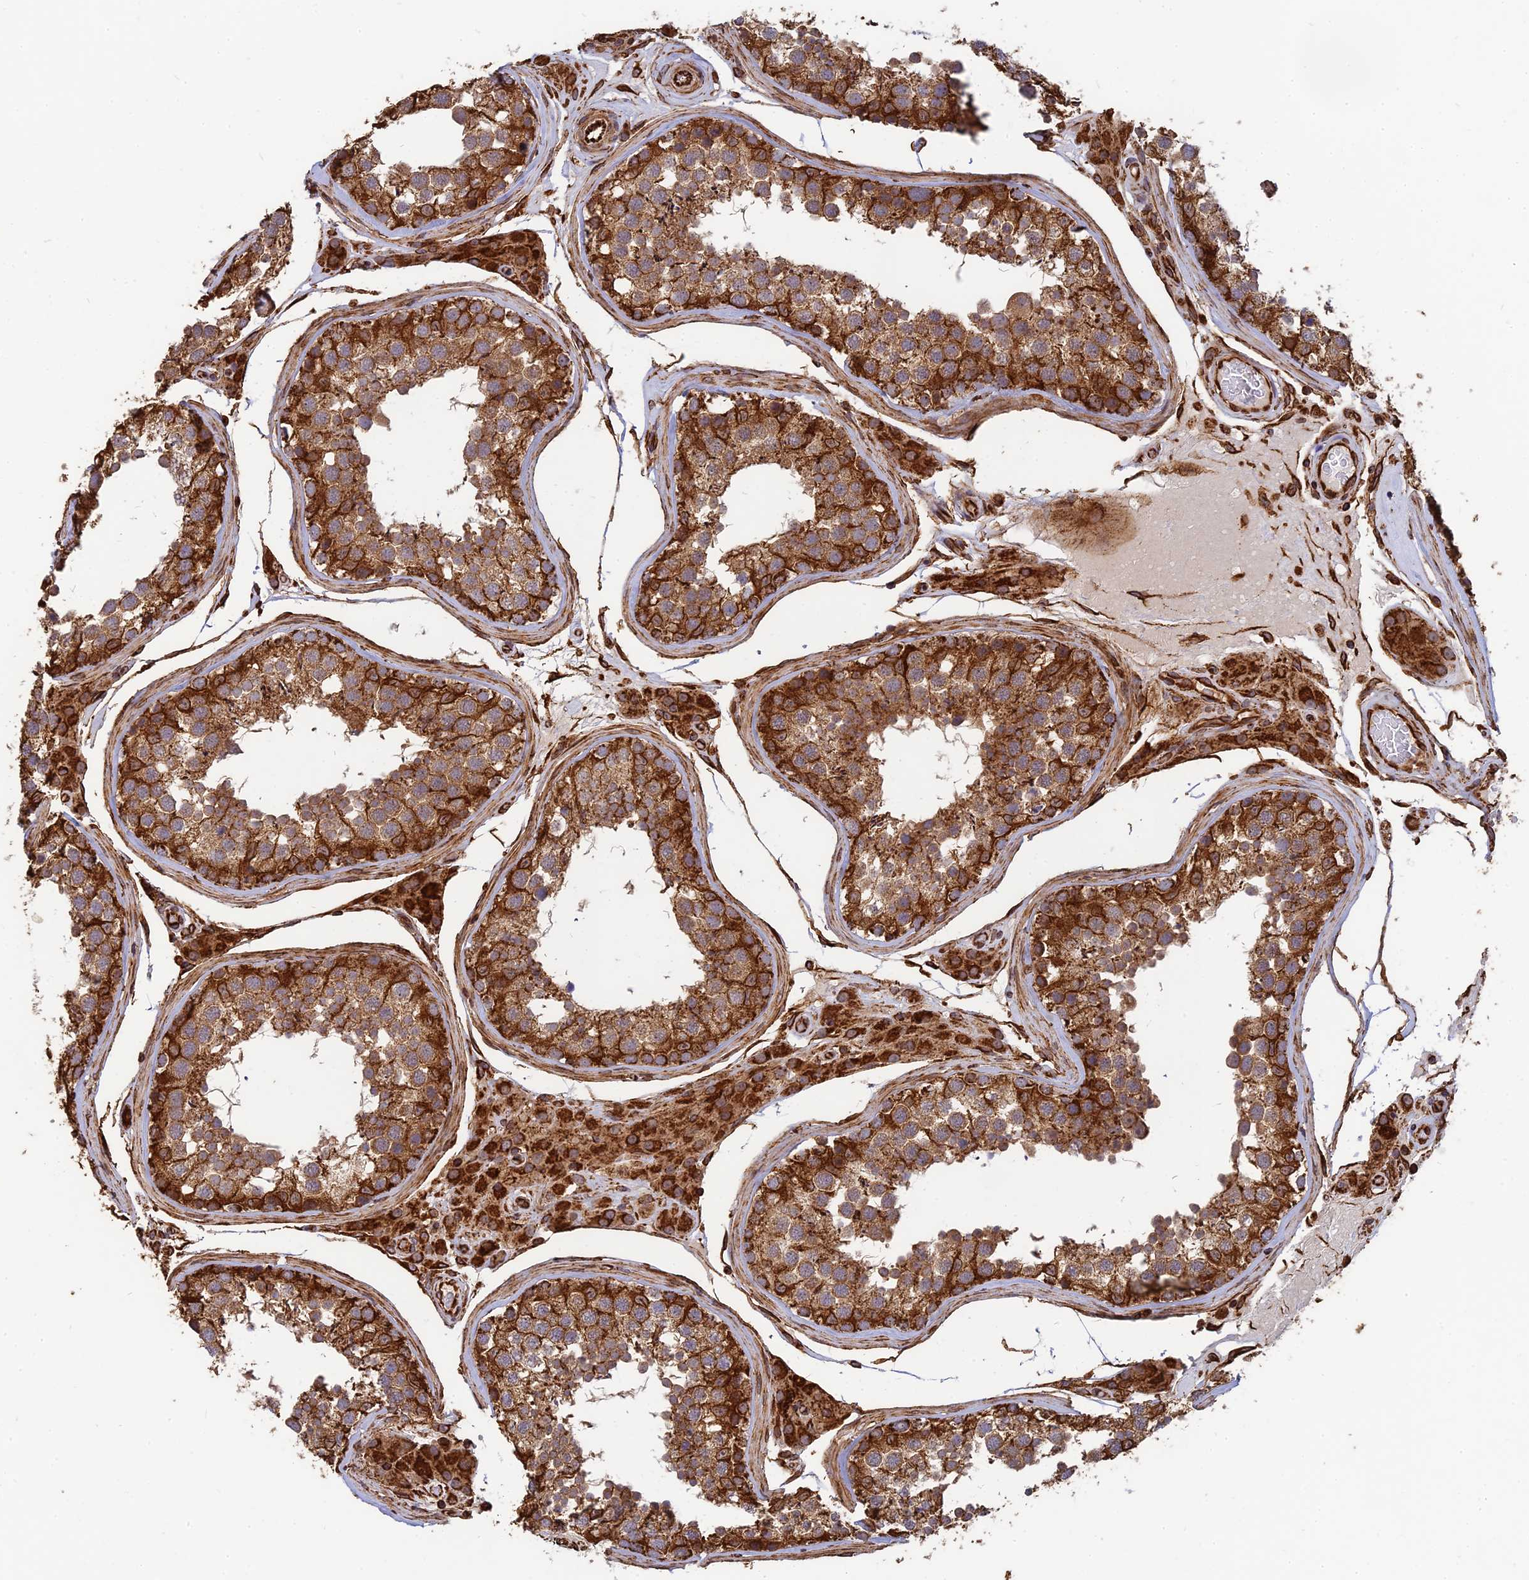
{"staining": {"intensity": "strong", "quantity": ">75%", "location": "cytoplasmic/membranous"}, "tissue": "testis", "cell_type": "Cells in seminiferous ducts", "image_type": "normal", "snomed": [{"axis": "morphology", "description": "Normal tissue, NOS"}, {"axis": "topography", "description": "Testis"}], "caption": "IHC histopathology image of normal human testis stained for a protein (brown), which exhibits high levels of strong cytoplasmic/membranous expression in about >75% of cells in seminiferous ducts.", "gene": "DSTYK", "patient": {"sex": "male", "age": 46}}